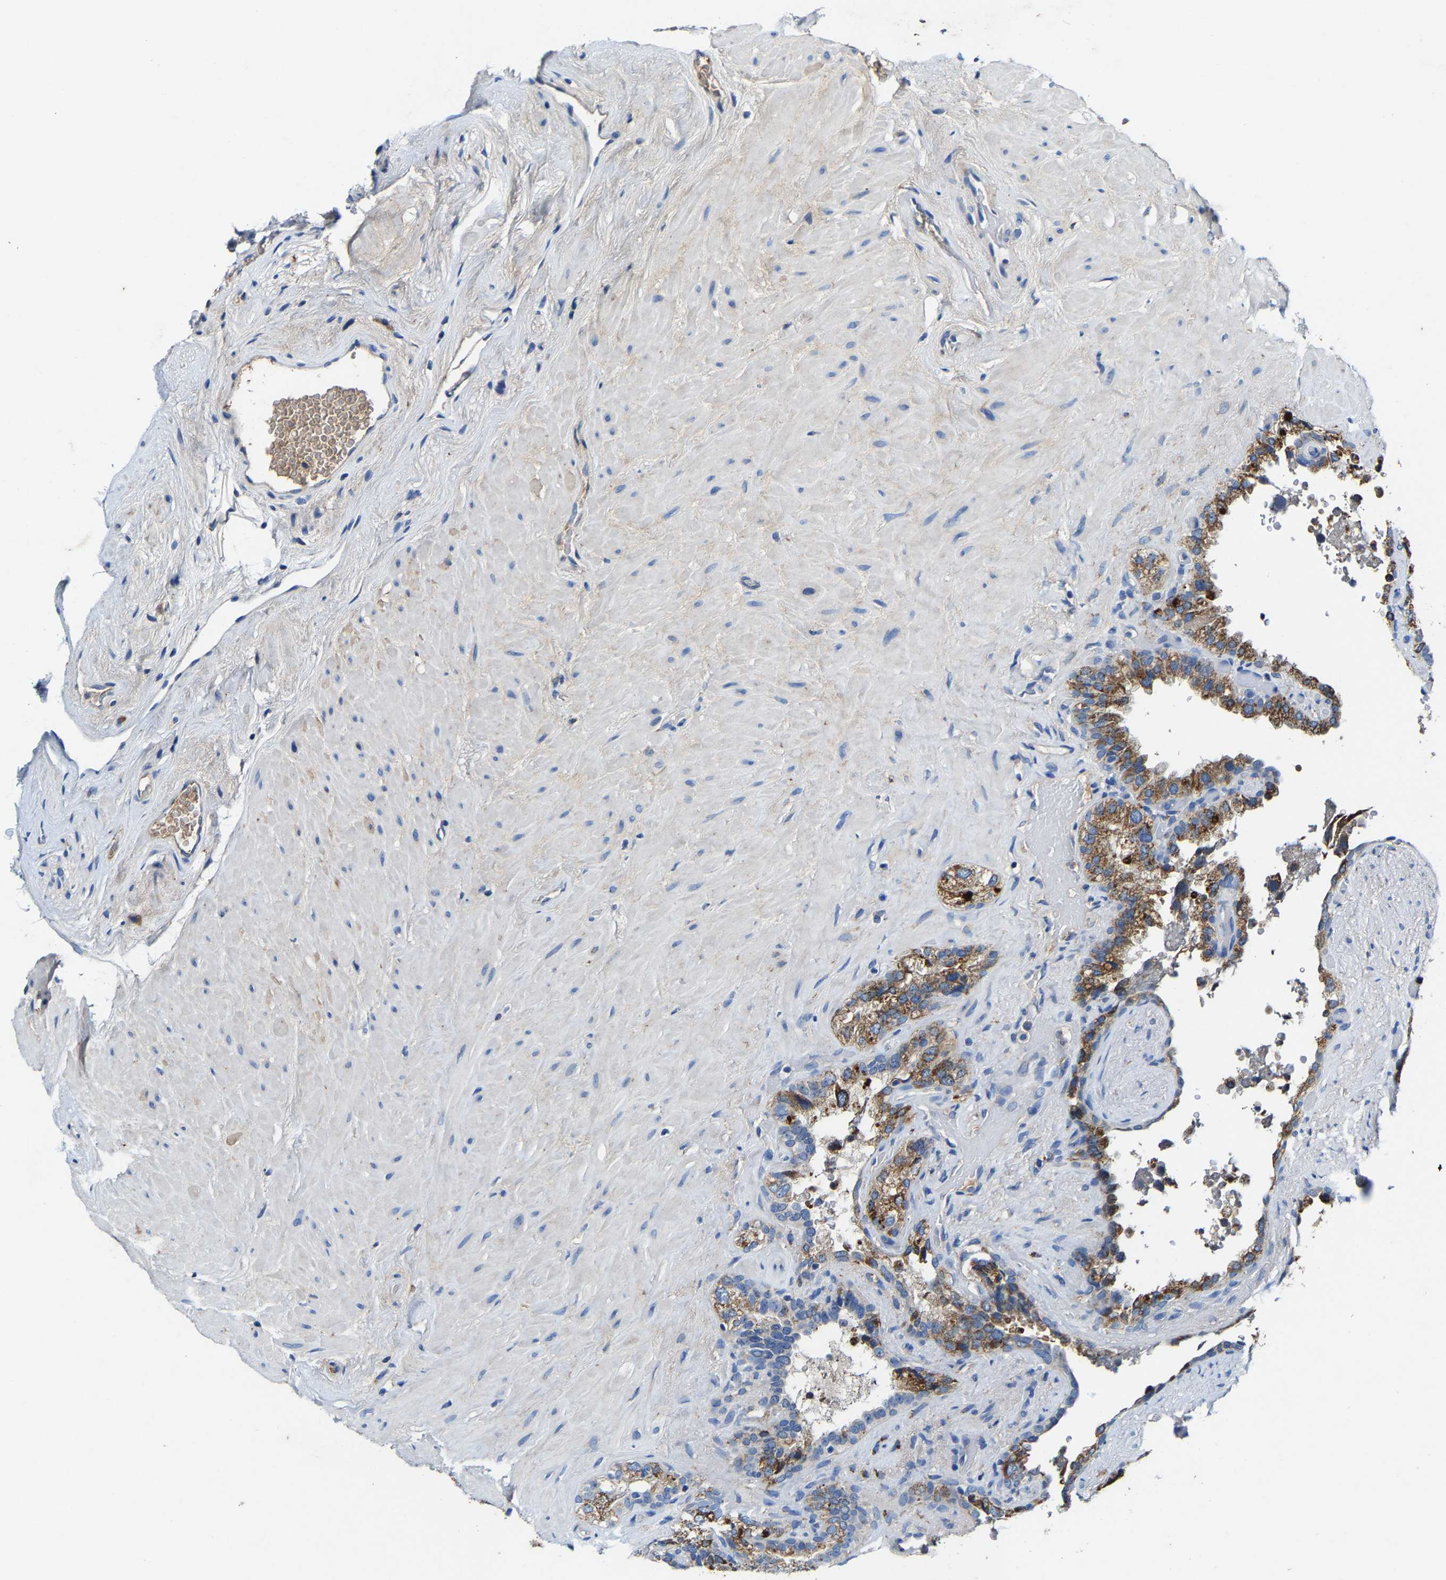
{"staining": {"intensity": "moderate", "quantity": "25%-75%", "location": "cytoplasmic/membranous"}, "tissue": "seminal vesicle", "cell_type": "Glandular cells", "image_type": "normal", "snomed": [{"axis": "morphology", "description": "Normal tissue, NOS"}, {"axis": "topography", "description": "Seminal veicle"}], "caption": "Glandular cells exhibit medium levels of moderate cytoplasmic/membranous positivity in about 25%-75% of cells in normal human seminal vesicle. Immunohistochemistry (ihc) stains the protein in brown and the nuclei are stained blue.", "gene": "SLC25A25", "patient": {"sex": "male", "age": 68}}